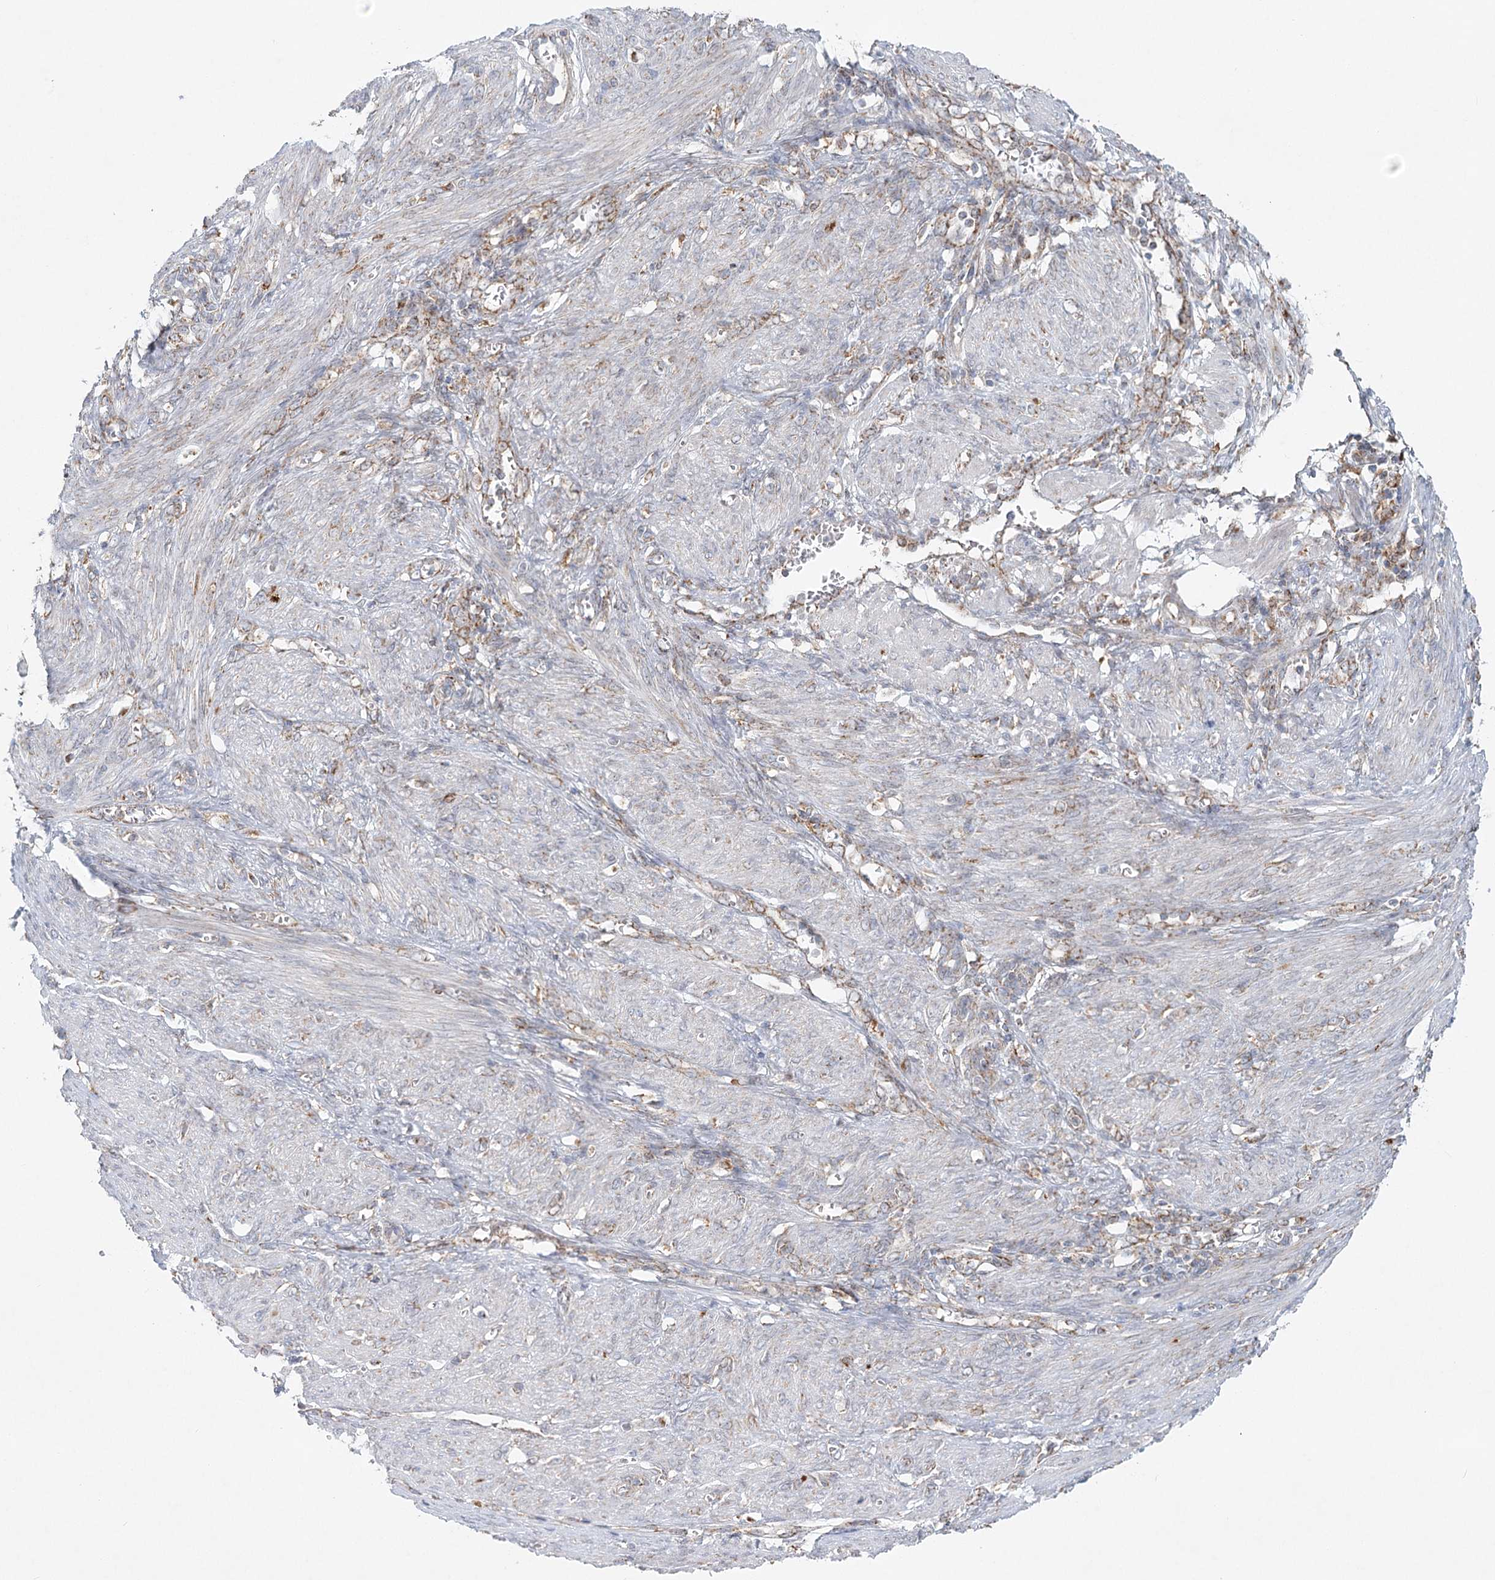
{"staining": {"intensity": "weak", "quantity": "25%-75%", "location": "cytoplasmic/membranous"}, "tissue": "endometrial cancer", "cell_type": "Tumor cells", "image_type": "cancer", "snomed": [{"axis": "morphology", "description": "Adenocarcinoma, NOS"}, {"axis": "topography", "description": "Endometrium"}], "caption": "A high-resolution image shows immunohistochemistry (IHC) staining of endometrial cancer (adenocarcinoma), which demonstrates weak cytoplasmic/membranous positivity in approximately 25%-75% of tumor cells. (brown staining indicates protein expression, while blue staining denotes nuclei).", "gene": "TAS1R1", "patient": {"sex": "female", "age": 51}}